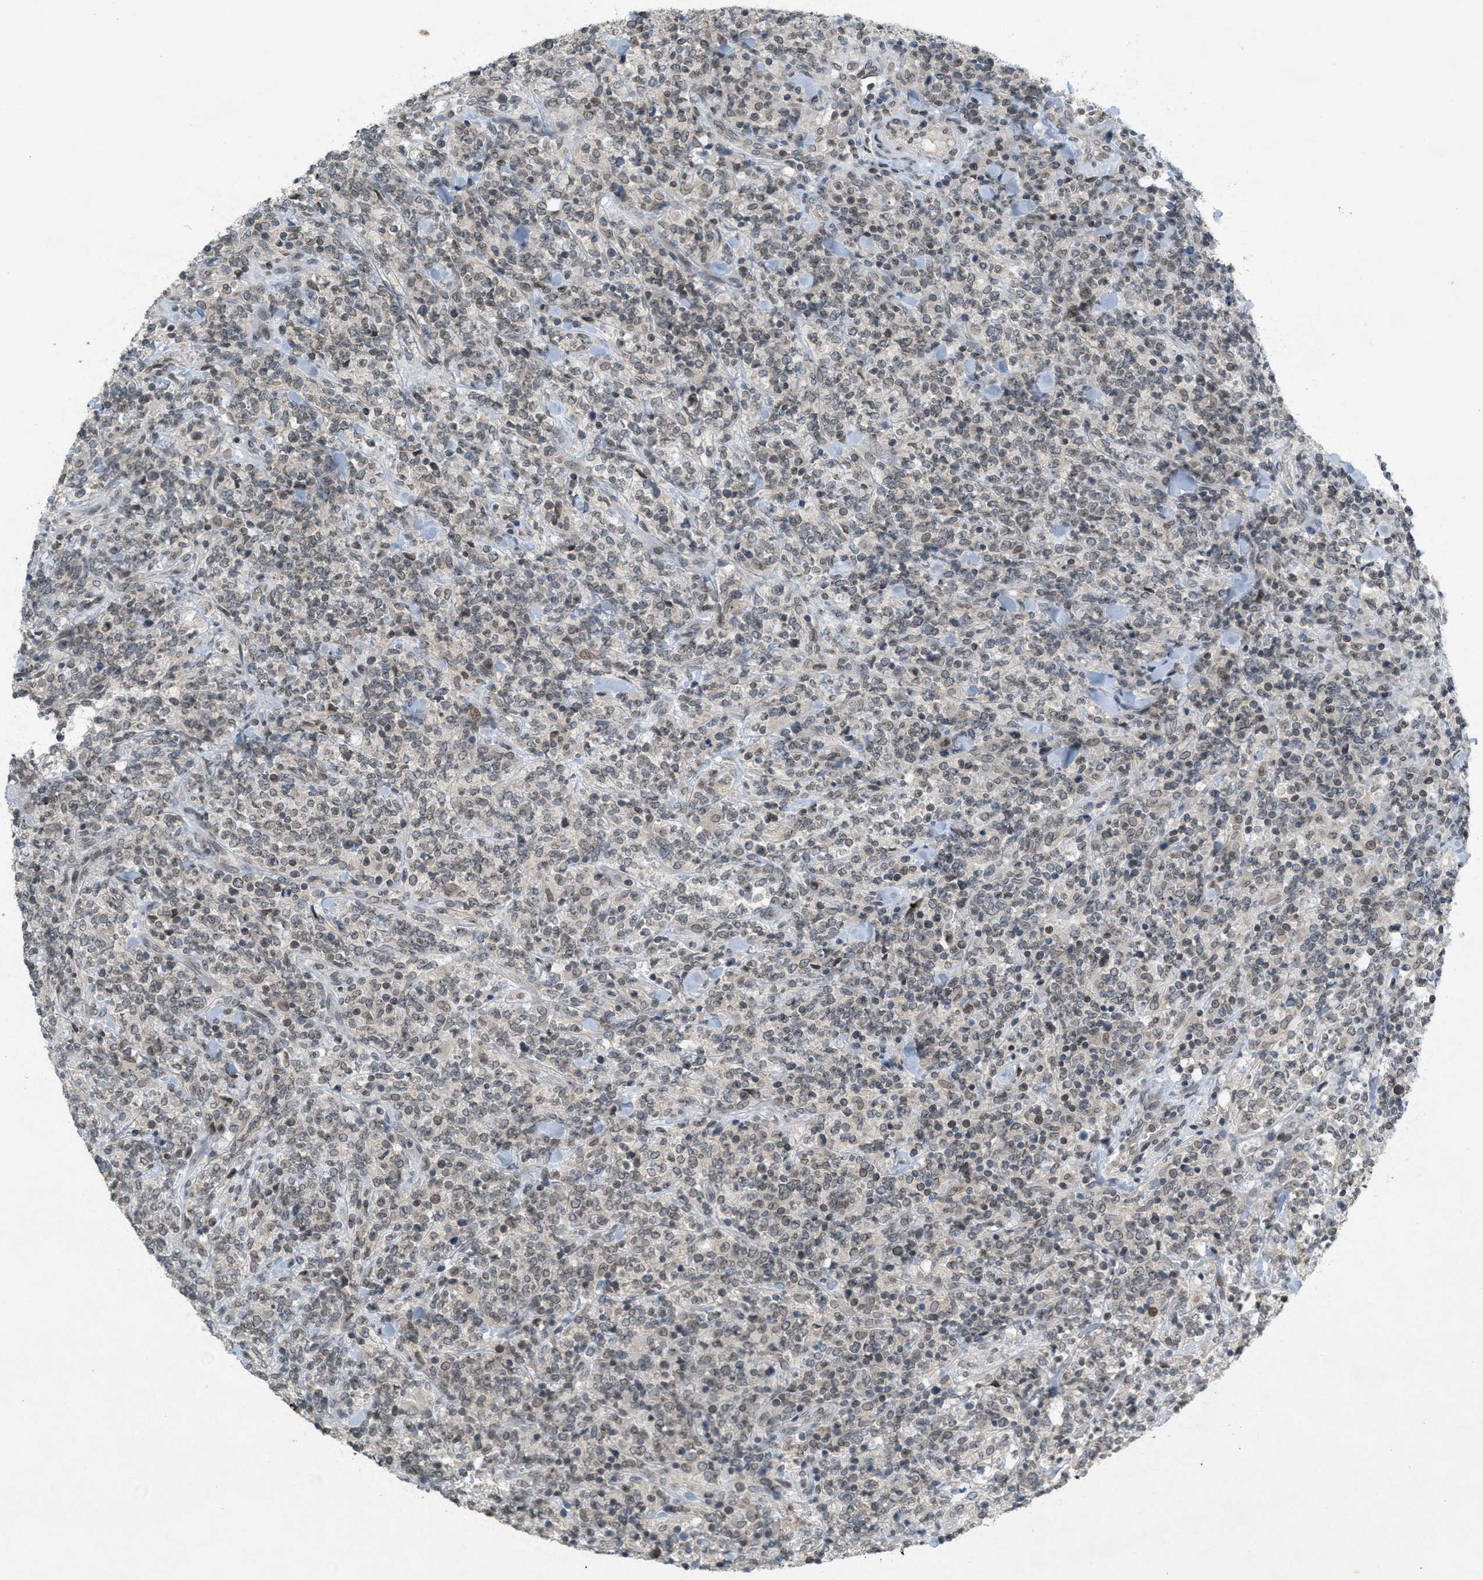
{"staining": {"intensity": "weak", "quantity": "25%-75%", "location": "cytoplasmic/membranous,nuclear"}, "tissue": "lymphoma", "cell_type": "Tumor cells", "image_type": "cancer", "snomed": [{"axis": "morphology", "description": "Malignant lymphoma, non-Hodgkin's type, High grade"}, {"axis": "topography", "description": "Soft tissue"}], "caption": "Protein analysis of high-grade malignant lymphoma, non-Hodgkin's type tissue exhibits weak cytoplasmic/membranous and nuclear expression in about 25%-75% of tumor cells.", "gene": "ABHD6", "patient": {"sex": "male", "age": 18}}